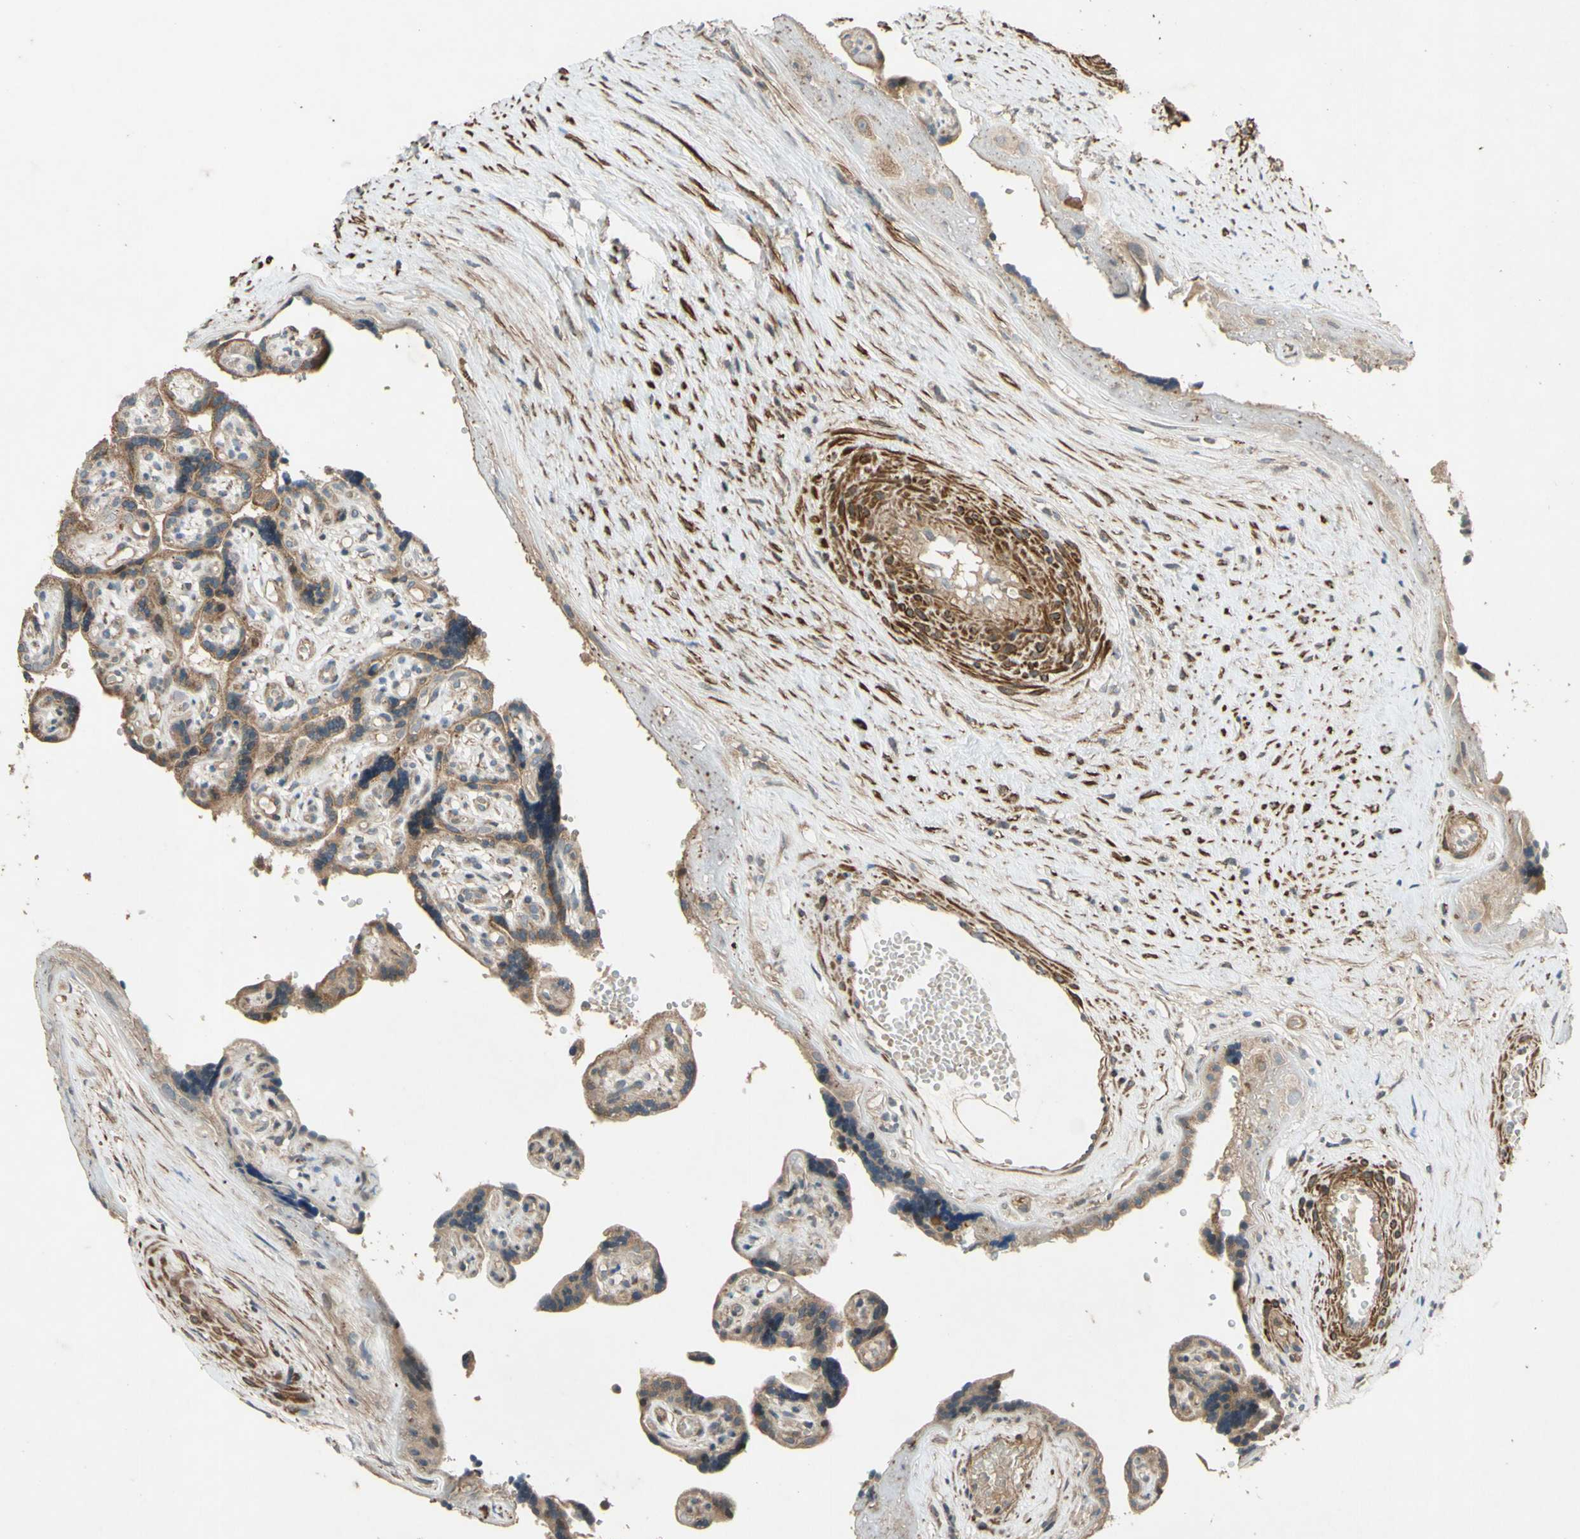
{"staining": {"intensity": "weak", "quantity": ">75%", "location": "cytoplasmic/membranous"}, "tissue": "placenta", "cell_type": "Decidual cells", "image_type": "normal", "snomed": [{"axis": "morphology", "description": "Normal tissue, NOS"}, {"axis": "topography", "description": "Placenta"}], "caption": "Immunohistochemical staining of unremarkable placenta shows weak cytoplasmic/membranous protein expression in approximately >75% of decidual cells. The protein is stained brown, and the nuclei are stained in blue (DAB IHC with brightfield microscopy, high magnification).", "gene": "PARD6A", "patient": {"sex": "female", "age": 30}}